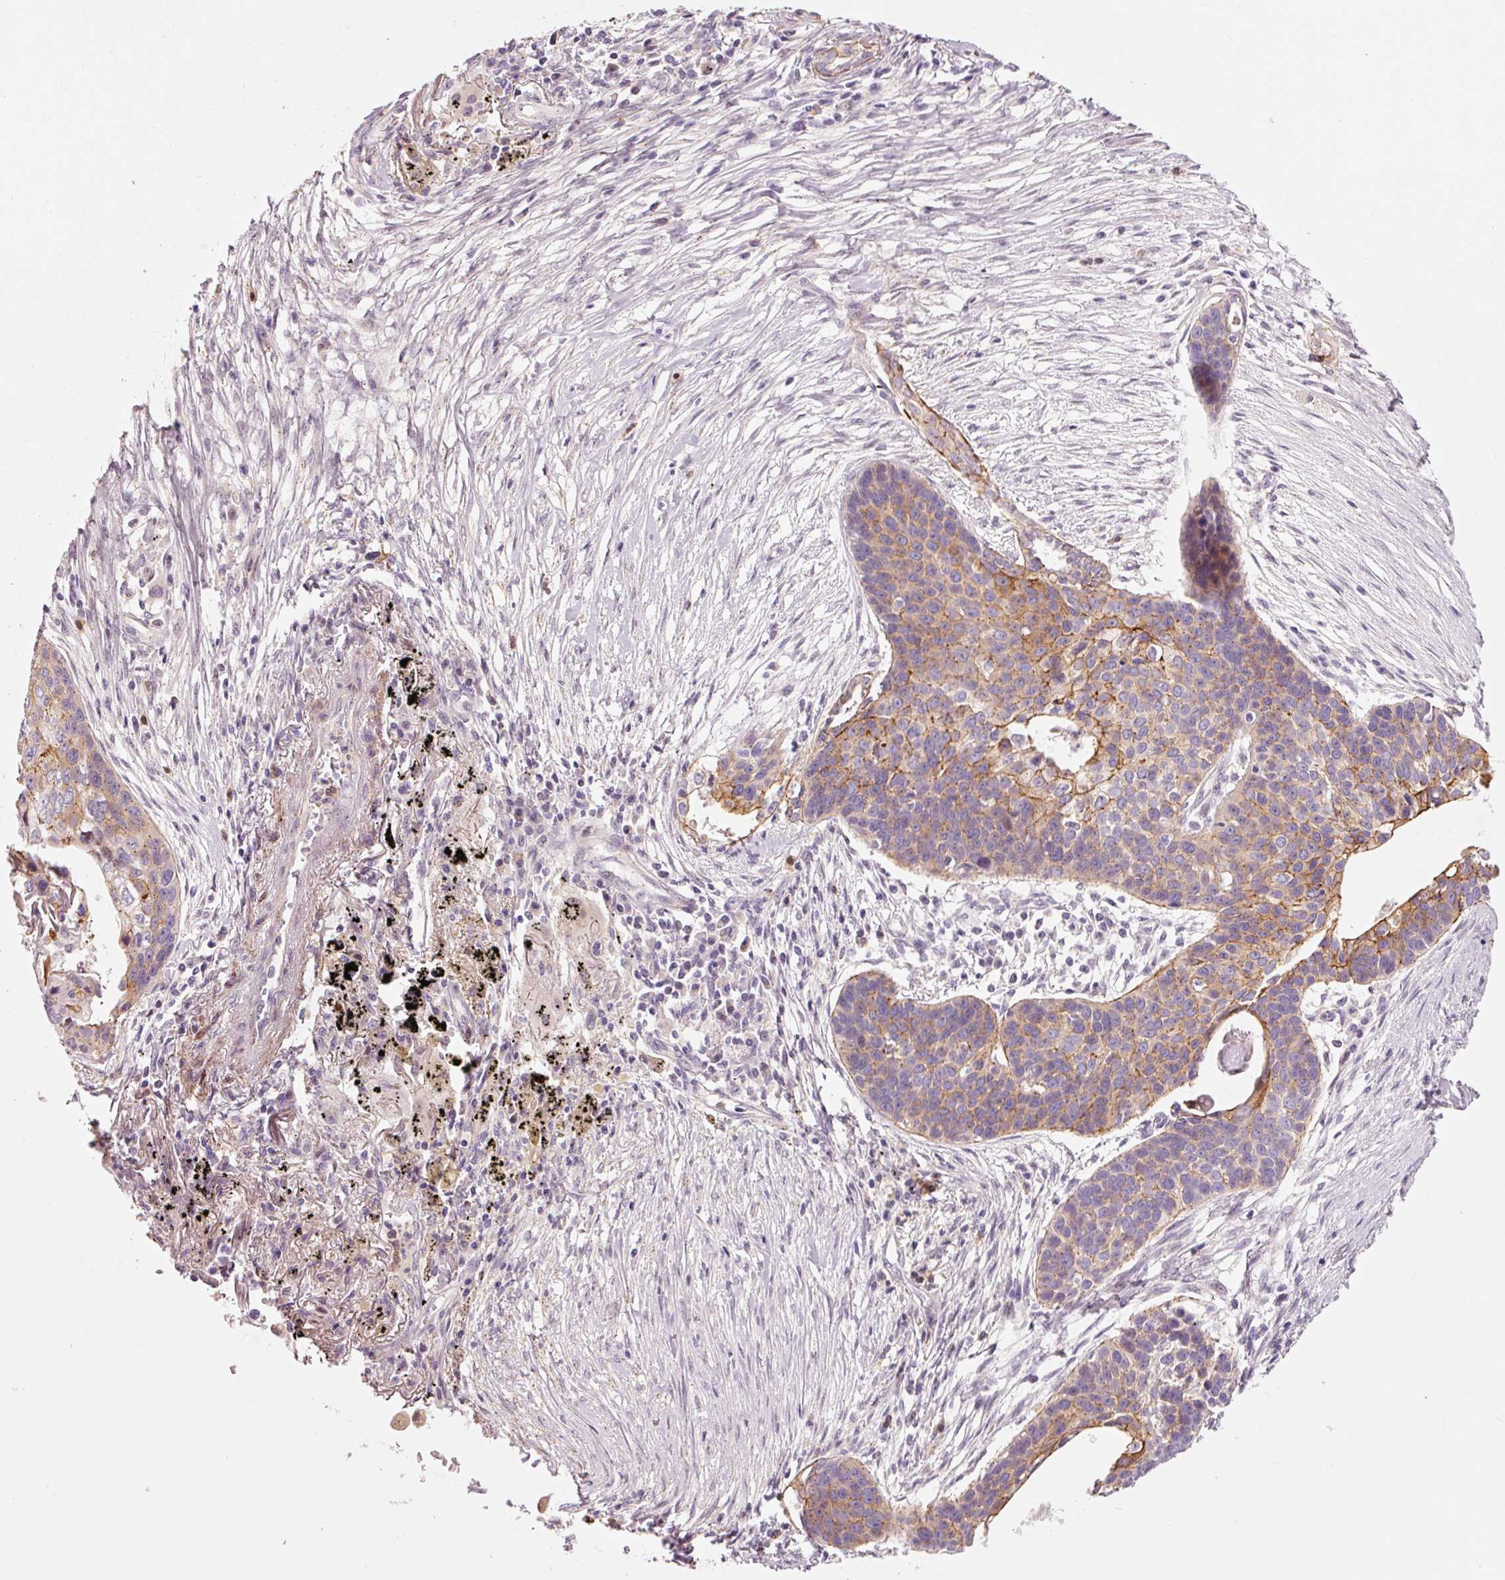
{"staining": {"intensity": "moderate", "quantity": "25%-75%", "location": "cytoplasmic/membranous"}, "tissue": "lung cancer", "cell_type": "Tumor cells", "image_type": "cancer", "snomed": [{"axis": "morphology", "description": "Squamous cell carcinoma, NOS"}, {"axis": "topography", "description": "Lung"}], "caption": "A brown stain highlights moderate cytoplasmic/membranous expression of a protein in lung cancer tumor cells.", "gene": "DAPP1", "patient": {"sex": "male", "age": 71}}